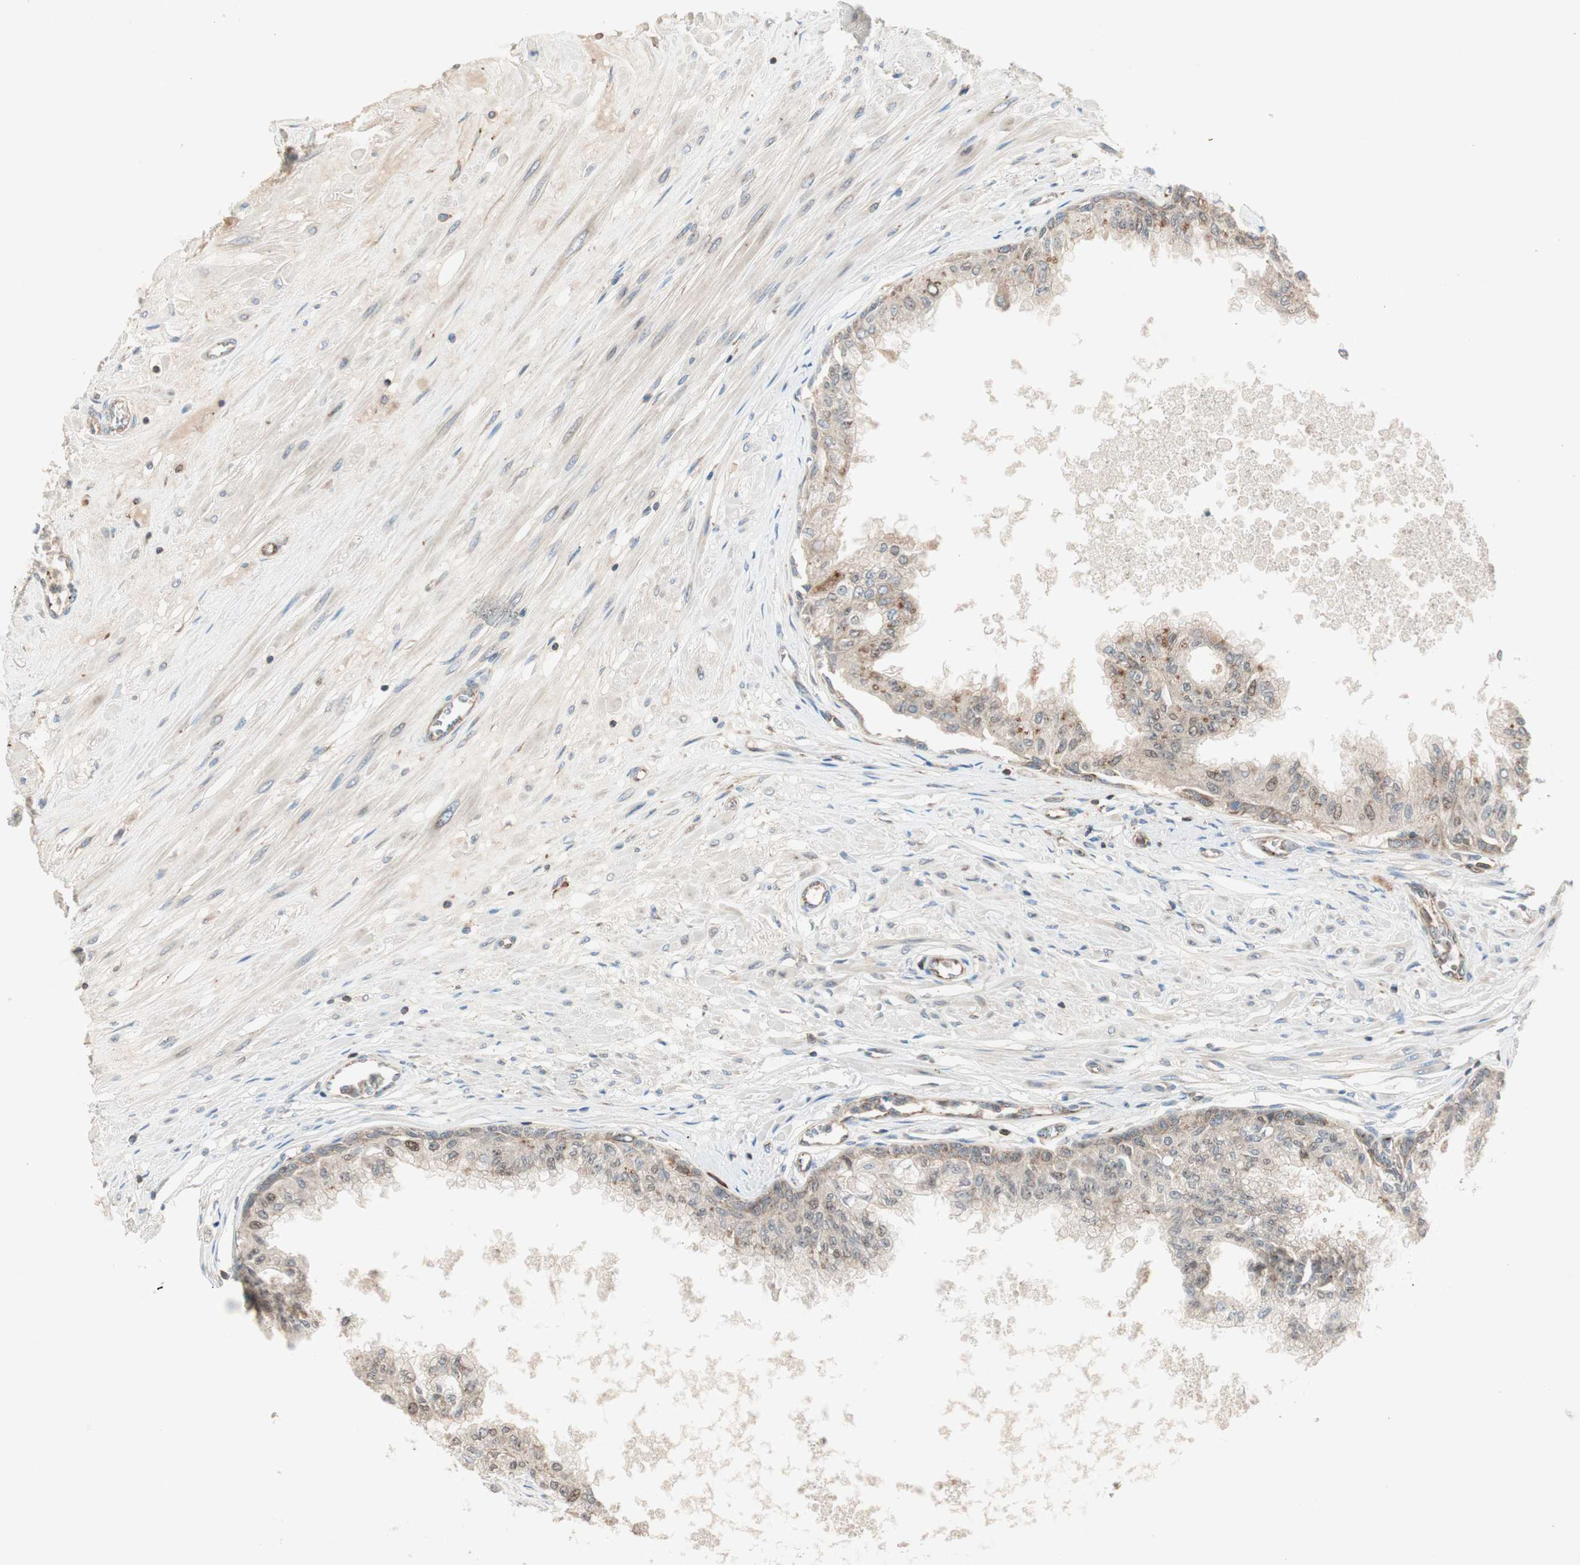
{"staining": {"intensity": "strong", "quantity": ">75%", "location": "cytoplasmic/membranous"}, "tissue": "prostate", "cell_type": "Glandular cells", "image_type": "normal", "snomed": [{"axis": "morphology", "description": "Normal tissue, NOS"}, {"axis": "topography", "description": "Prostate"}, {"axis": "topography", "description": "Seminal veicle"}], "caption": "The immunohistochemical stain labels strong cytoplasmic/membranous staining in glandular cells of benign prostate. (Stains: DAB in brown, nuclei in blue, Microscopy: brightfield microscopy at high magnification).", "gene": "CHADL", "patient": {"sex": "male", "age": 60}}